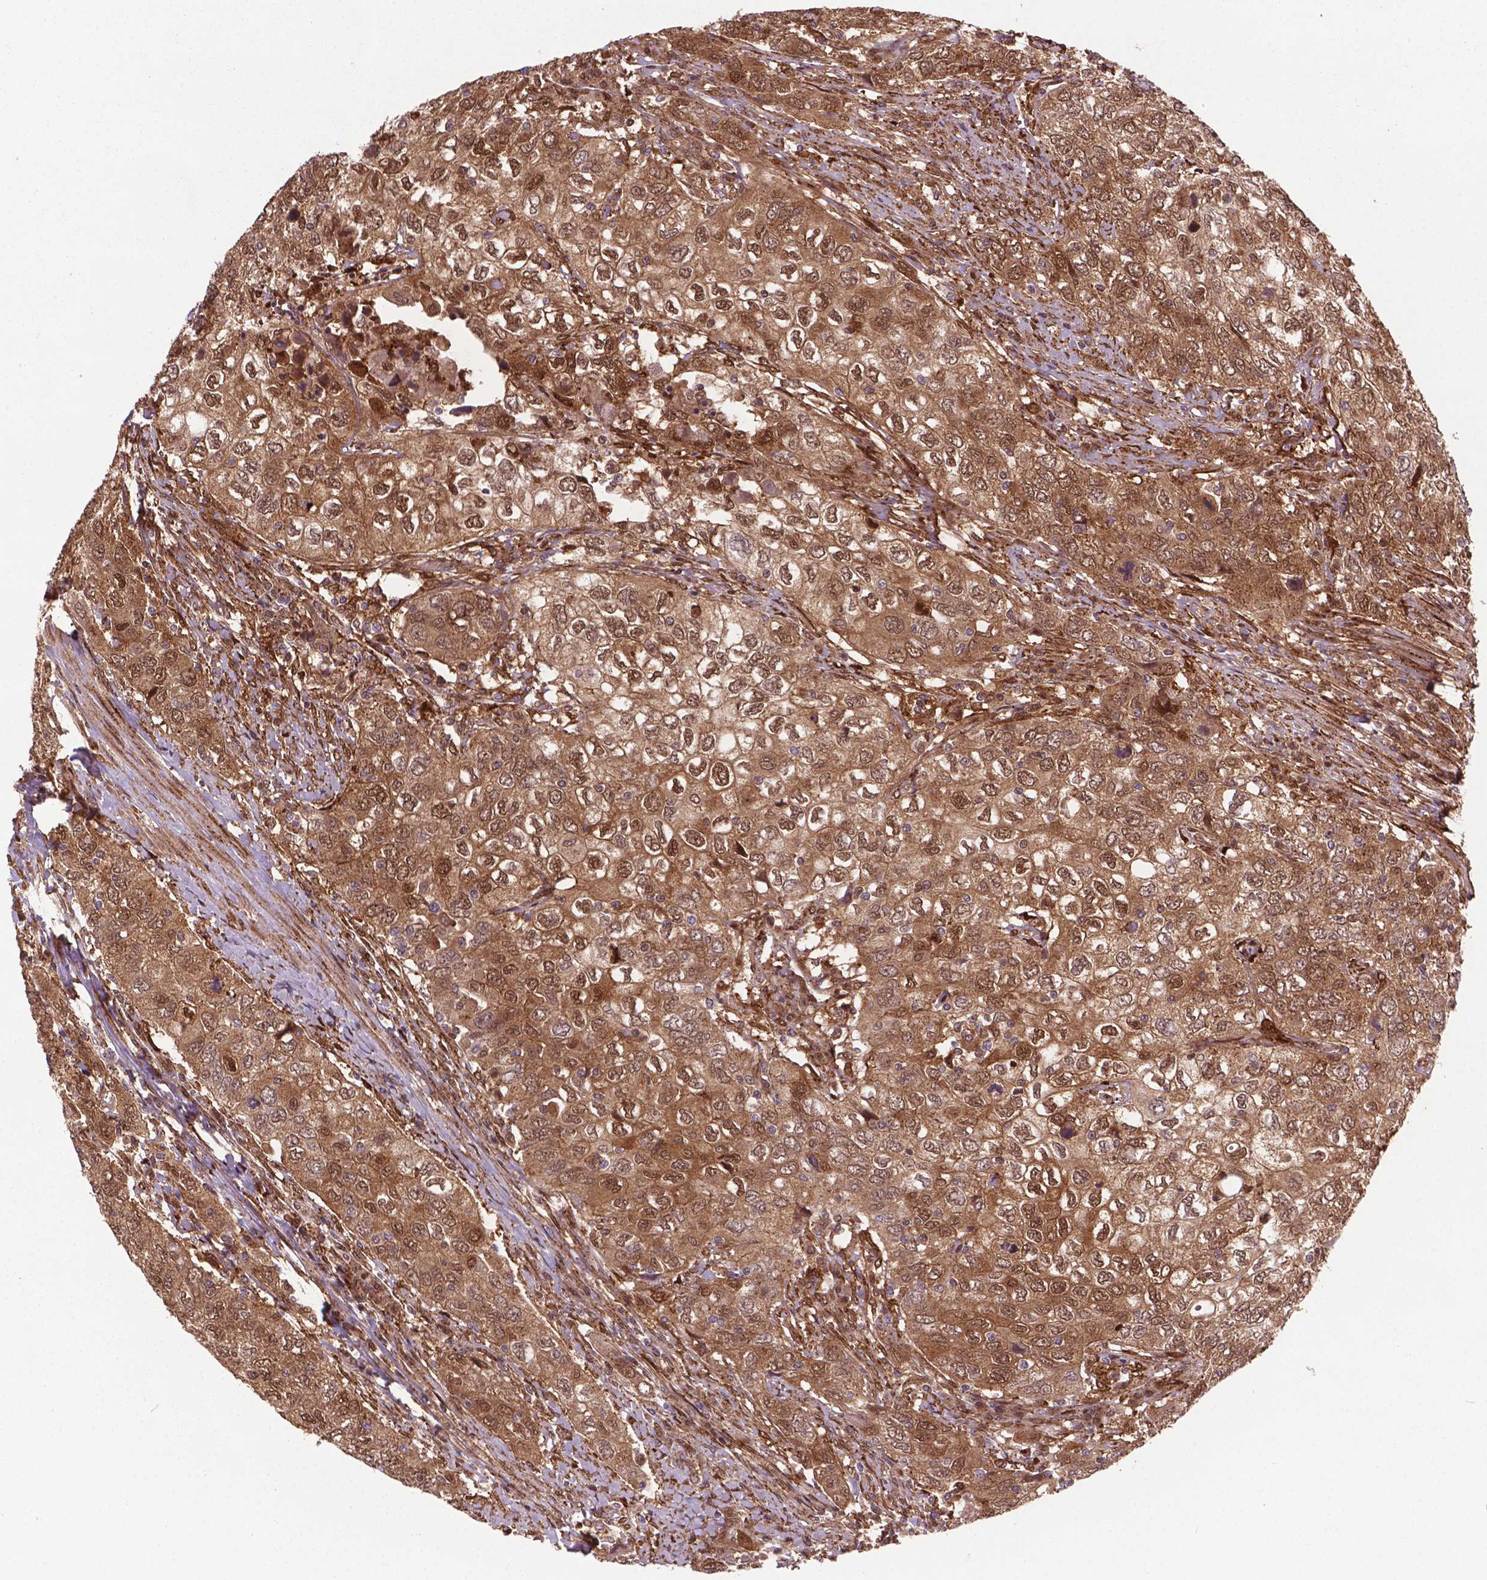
{"staining": {"intensity": "moderate", "quantity": ">75%", "location": "cytoplasmic/membranous,nuclear"}, "tissue": "urothelial cancer", "cell_type": "Tumor cells", "image_type": "cancer", "snomed": [{"axis": "morphology", "description": "Urothelial carcinoma, High grade"}, {"axis": "topography", "description": "Urinary bladder"}], "caption": "Urothelial cancer tissue shows moderate cytoplasmic/membranous and nuclear expression in approximately >75% of tumor cells (DAB (3,3'-diaminobenzidine) IHC with brightfield microscopy, high magnification).", "gene": "PLIN3", "patient": {"sex": "male", "age": 76}}